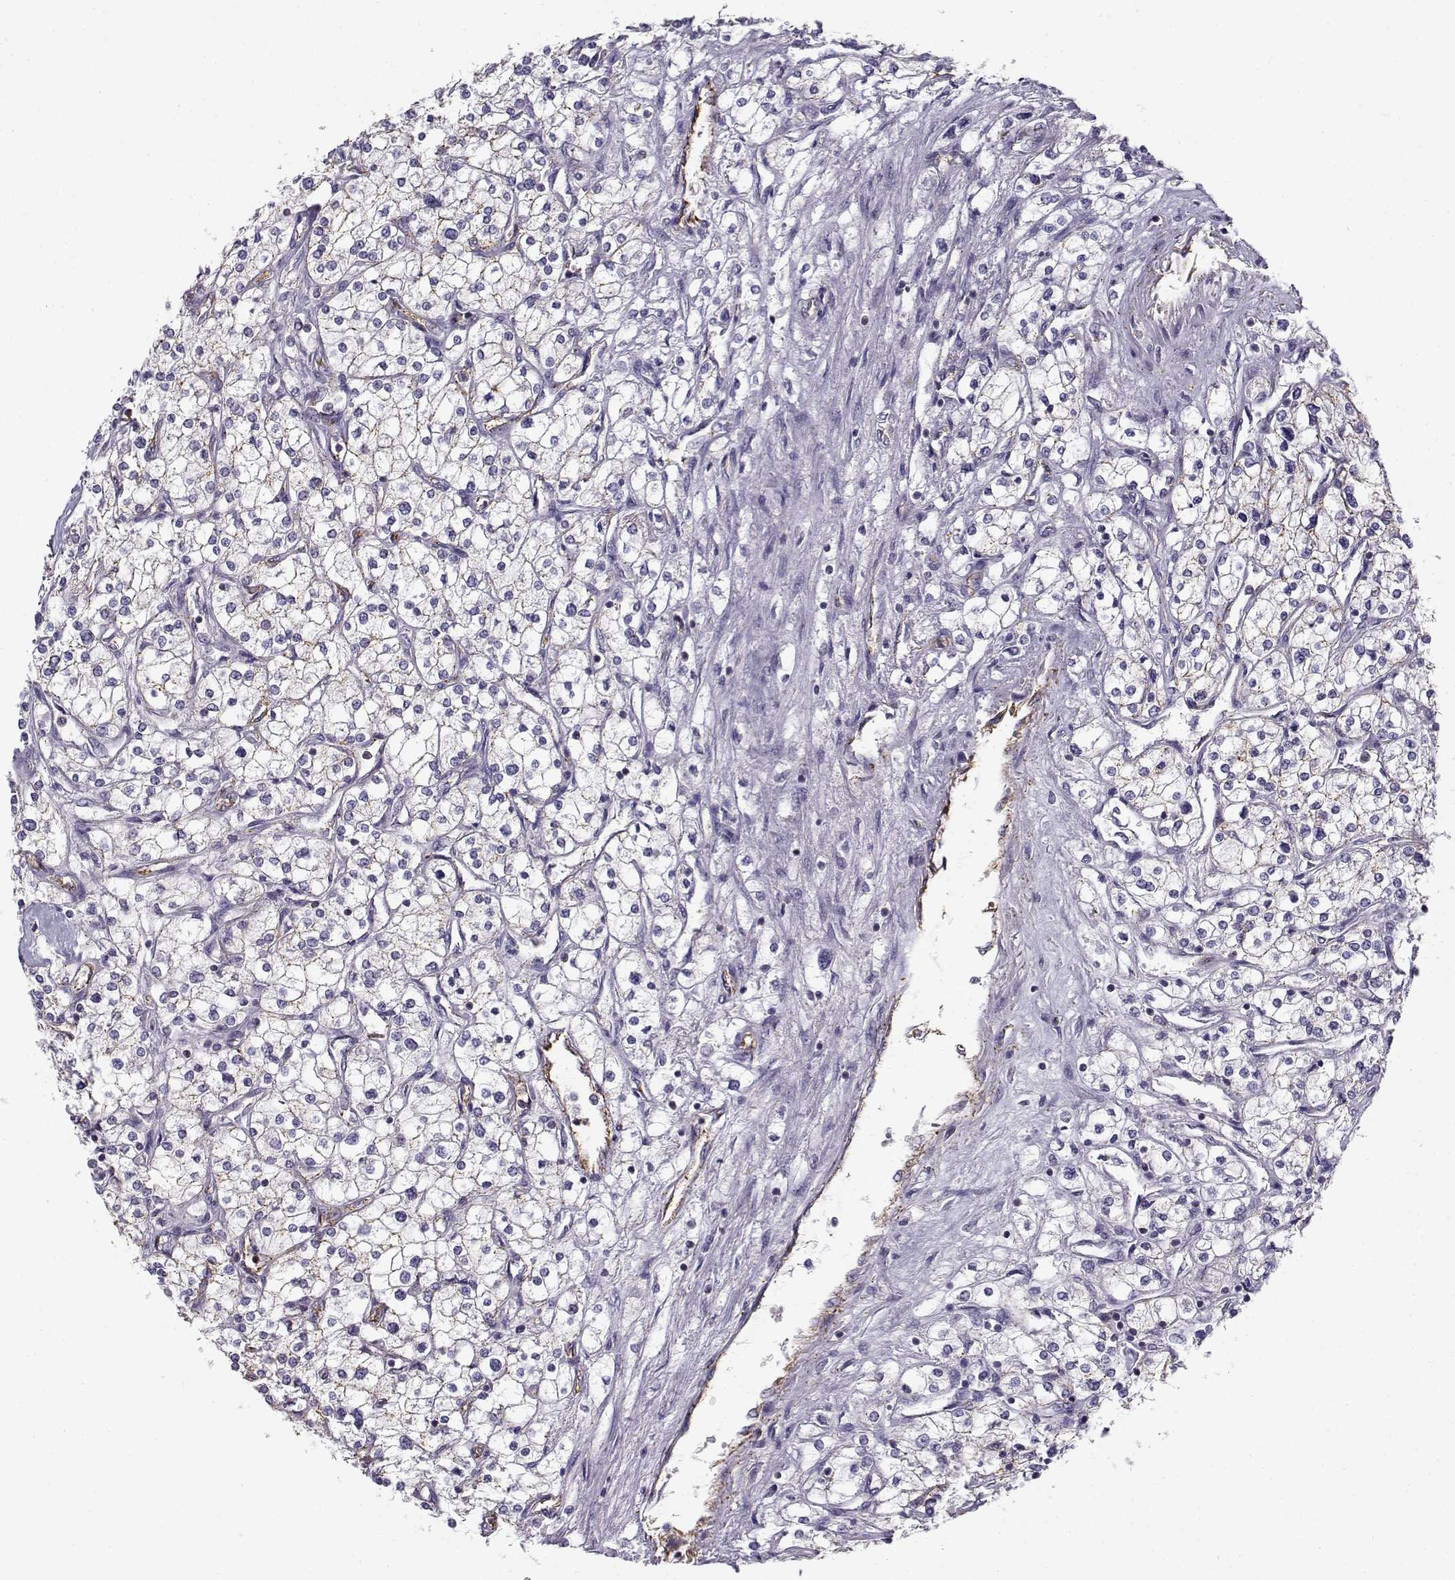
{"staining": {"intensity": "negative", "quantity": "none", "location": "none"}, "tissue": "renal cancer", "cell_type": "Tumor cells", "image_type": "cancer", "snomed": [{"axis": "morphology", "description": "Adenocarcinoma, NOS"}, {"axis": "topography", "description": "Kidney"}], "caption": "Micrograph shows no protein expression in tumor cells of renal cancer tissue. Nuclei are stained in blue.", "gene": "MYO1A", "patient": {"sex": "male", "age": 80}}